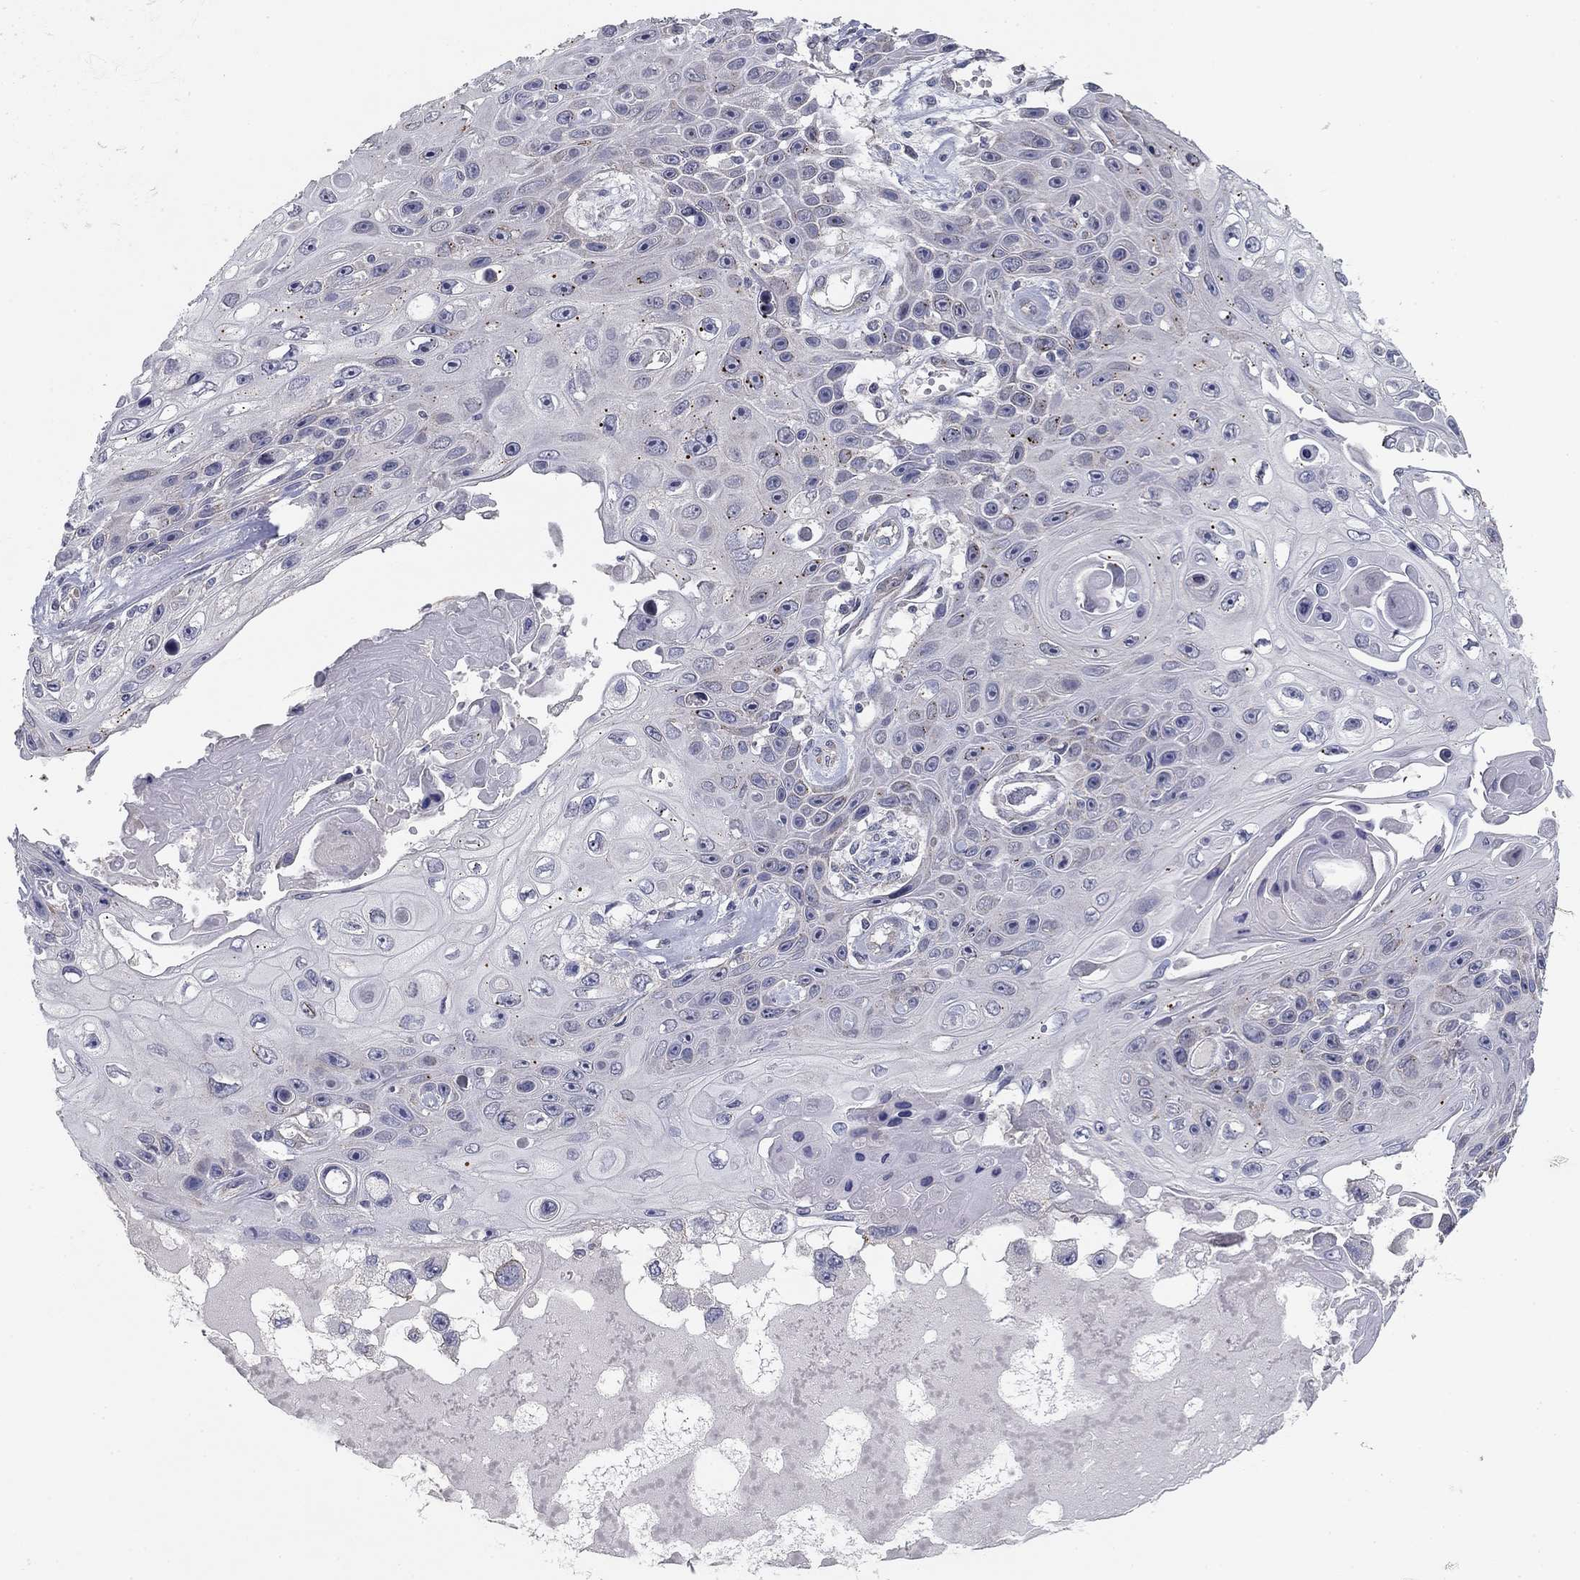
{"staining": {"intensity": "negative", "quantity": "none", "location": "none"}, "tissue": "skin cancer", "cell_type": "Tumor cells", "image_type": "cancer", "snomed": [{"axis": "morphology", "description": "Squamous cell carcinoma, NOS"}, {"axis": "topography", "description": "Skin"}], "caption": "Immunohistochemistry (IHC) image of neoplastic tissue: human skin cancer (squamous cell carcinoma) stained with DAB demonstrates no significant protein positivity in tumor cells.", "gene": "SEPTIN3", "patient": {"sex": "male", "age": 82}}